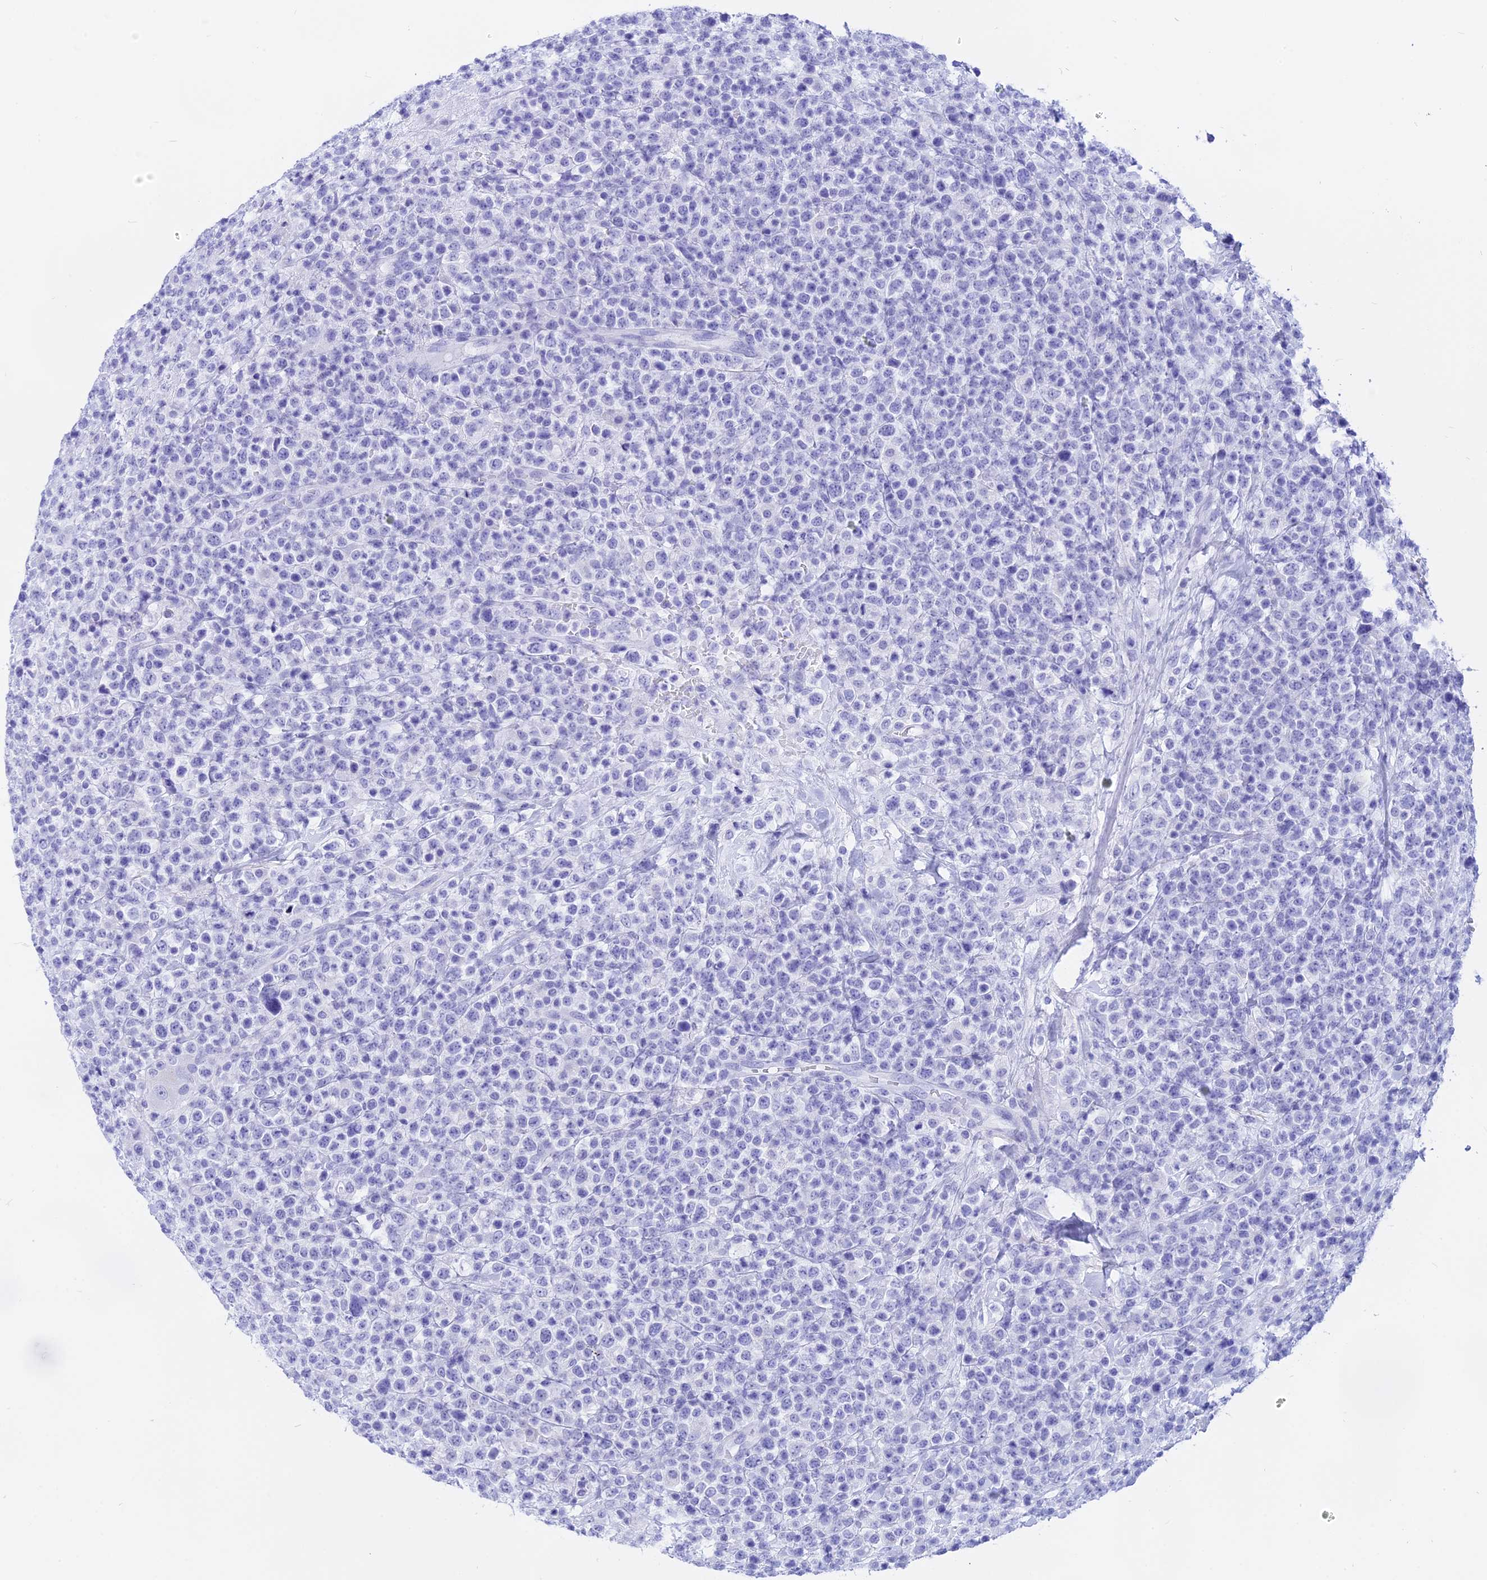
{"staining": {"intensity": "negative", "quantity": "none", "location": "none"}, "tissue": "lymphoma", "cell_type": "Tumor cells", "image_type": "cancer", "snomed": [{"axis": "morphology", "description": "Malignant lymphoma, non-Hodgkin's type, High grade"}, {"axis": "topography", "description": "Colon"}], "caption": "High power microscopy photomicrograph of an immunohistochemistry (IHC) micrograph of high-grade malignant lymphoma, non-Hodgkin's type, revealing no significant positivity in tumor cells.", "gene": "ISCA1", "patient": {"sex": "female", "age": 53}}